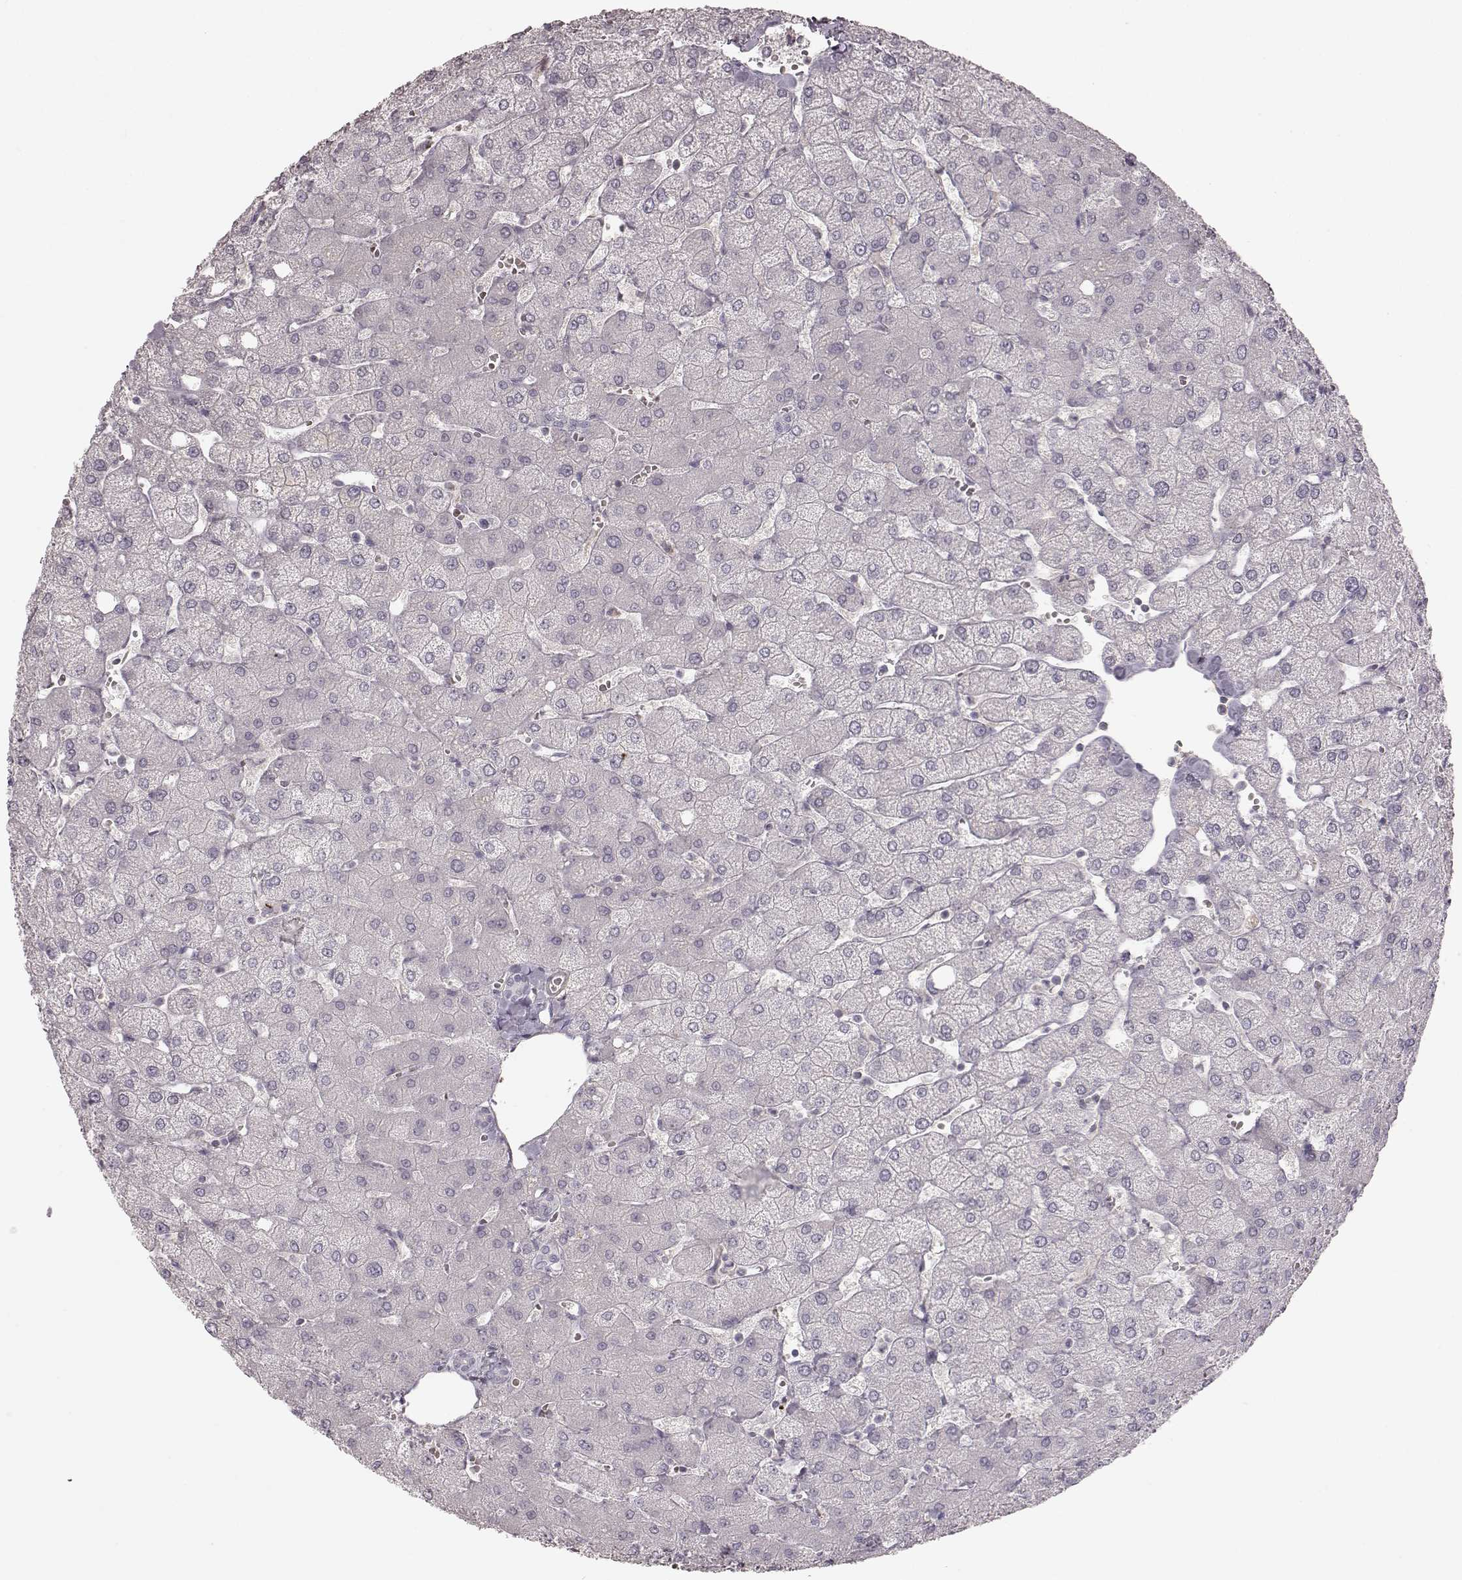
{"staining": {"intensity": "negative", "quantity": "none", "location": "none"}, "tissue": "liver", "cell_type": "Cholangiocytes", "image_type": "normal", "snomed": [{"axis": "morphology", "description": "Normal tissue, NOS"}, {"axis": "topography", "description": "Liver"}], "caption": "Human liver stained for a protein using immunohistochemistry reveals no staining in cholangiocytes.", "gene": "PRLHR", "patient": {"sex": "female", "age": 54}}